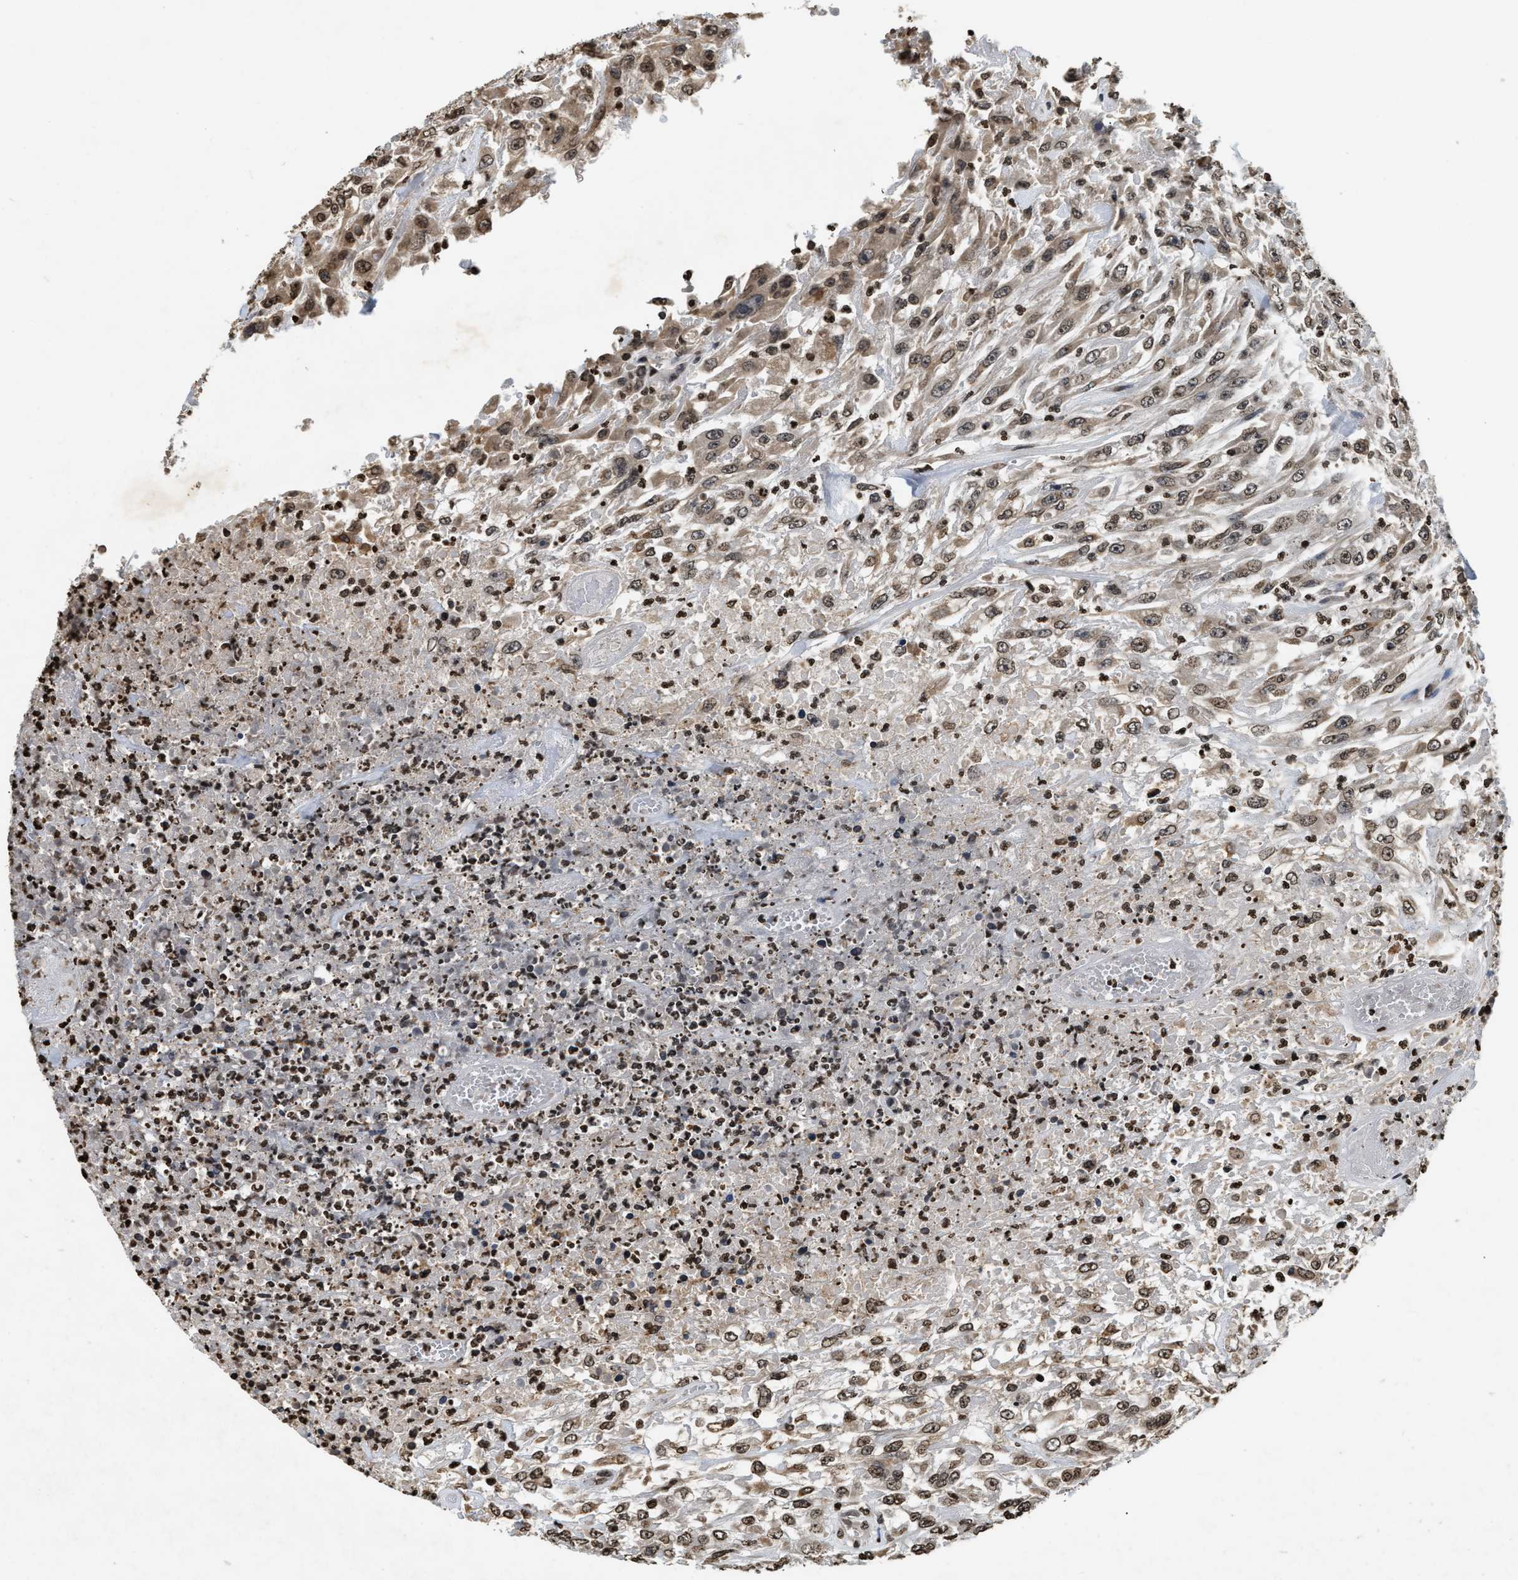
{"staining": {"intensity": "weak", "quantity": ">75%", "location": "cytoplasmic/membranous,nuclear"}, "tissue": "urothelial cancer", "cell_type": "Tumor cells", "image_type": "cancer", "snomed": [{"axis": "morphology", "description": "Urothelial carcinoma, High grade"}, {"axis": "topography", "description": "Urinary bladder"}], "caption": "Immunohistochemistry micrograph of neoplastic tissue: human high-grade urothelial carcinoma stained using IHC displays low levels of weak protein expression localized specifically in the cytoplasmic/membranous and nuclear of tumor cells, appearing as a cytoplasmic/membranous and nuclear brown color.", "gene": "DNASE1L3", "patient": {"sex": "male", "age": 46}}